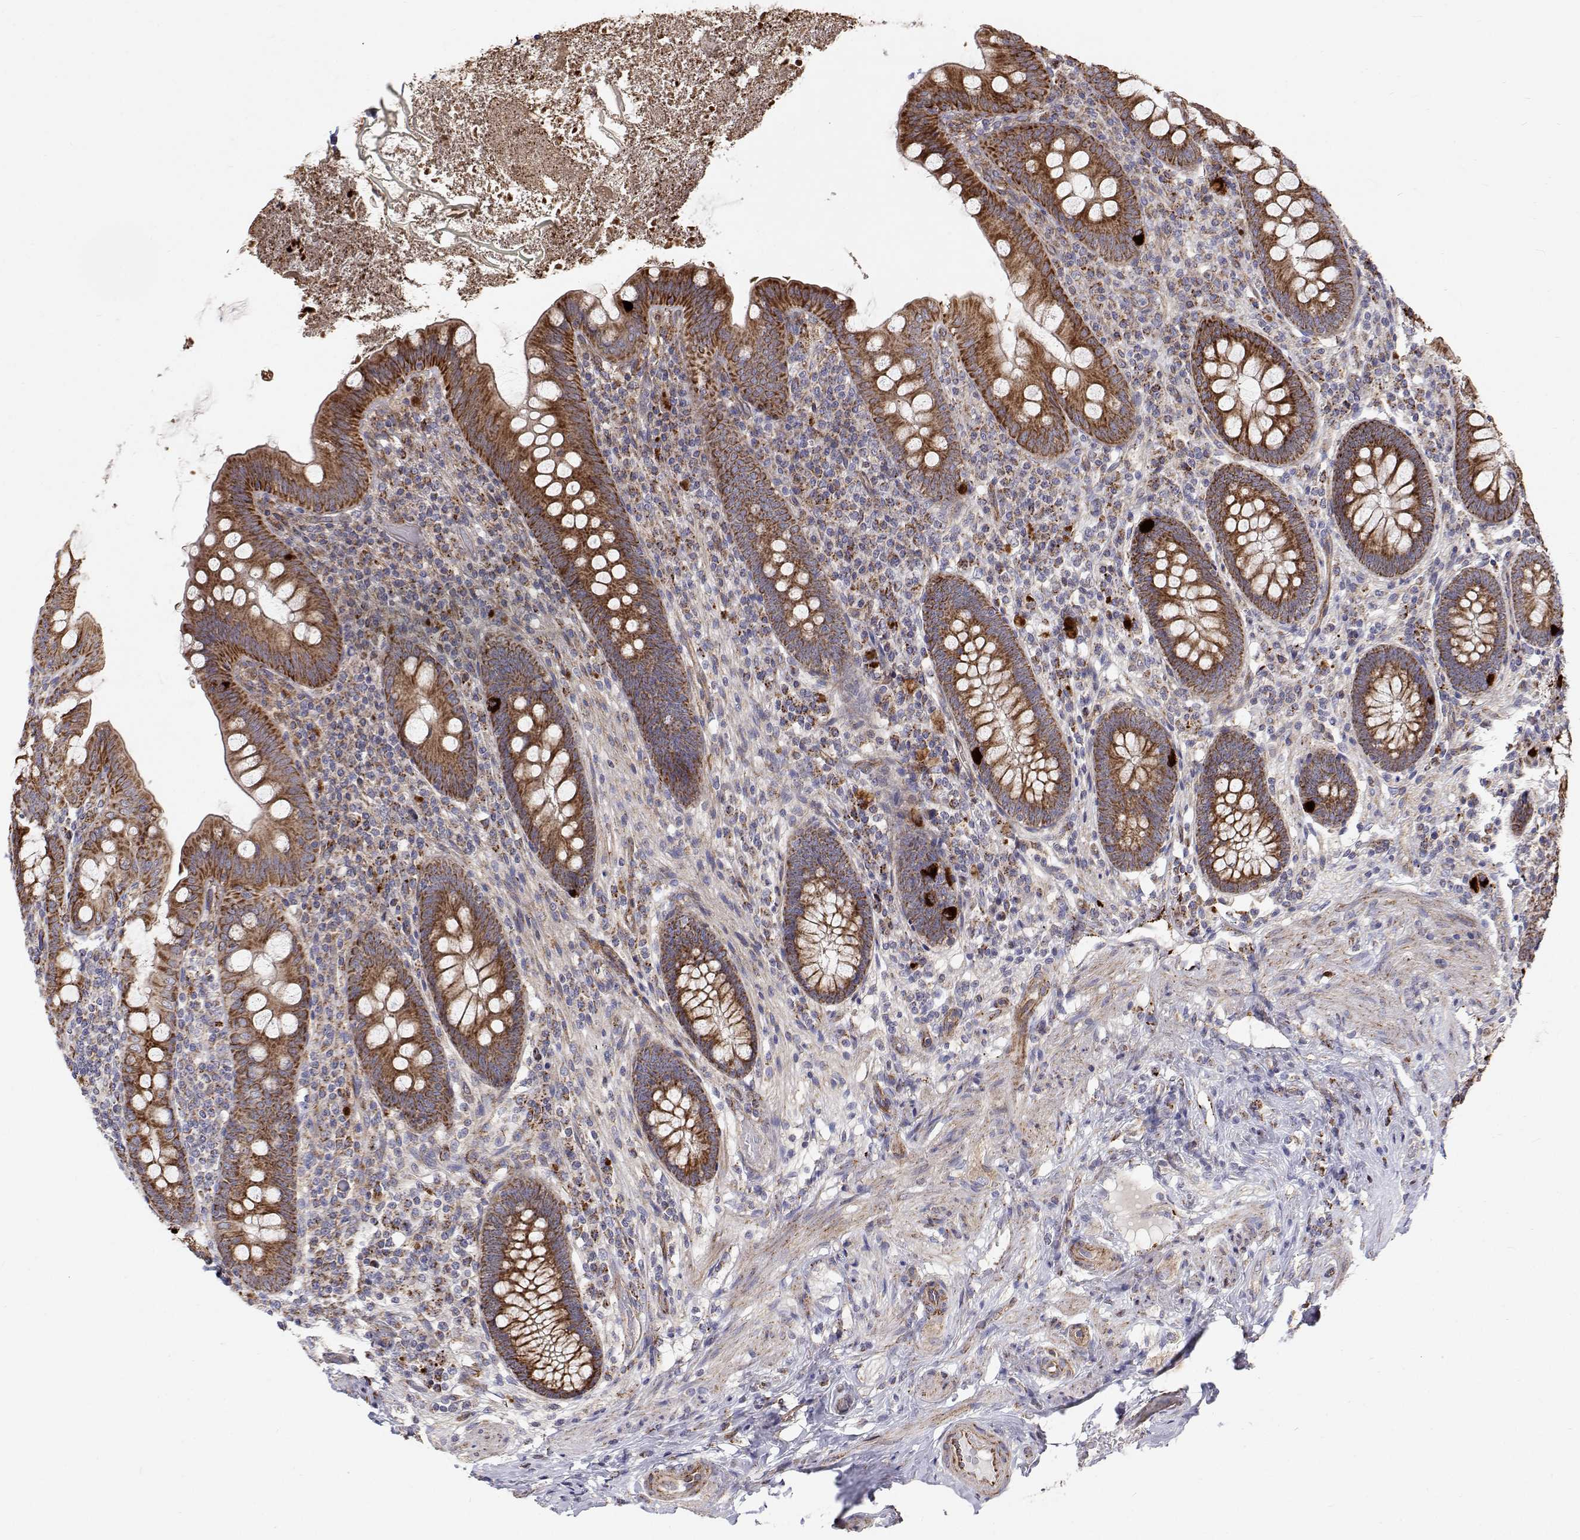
{"staining": {"intensity": "strong", "quantity": ">75%", "location": "cytoplasmic/membranous"}, "tissue": "appendix", "cell_type": "Glandular cells", "image_type": "normal", "snomed": [{"axis": "morphology", "description": "Normal tissue, NOS"}, {"axis": "topography", "description": "Appendix"}], "caption": "High-magnification brightfield microscopy of normal appendix stained with DAB (brown) and counterstained with hematoxylin (blue). glandular cells exhibit strong cytoplasmic/membranous staining is seen in approximately>75% of cells. The protein of interest is stained brown, and the nuclei are stained in blue (DAB (3,3'-diaminobenzidine) IHC with brightfield microscopy, high magnification).", "gene": "SPICE1", "patient": {"sex": "male", "age": 71}}